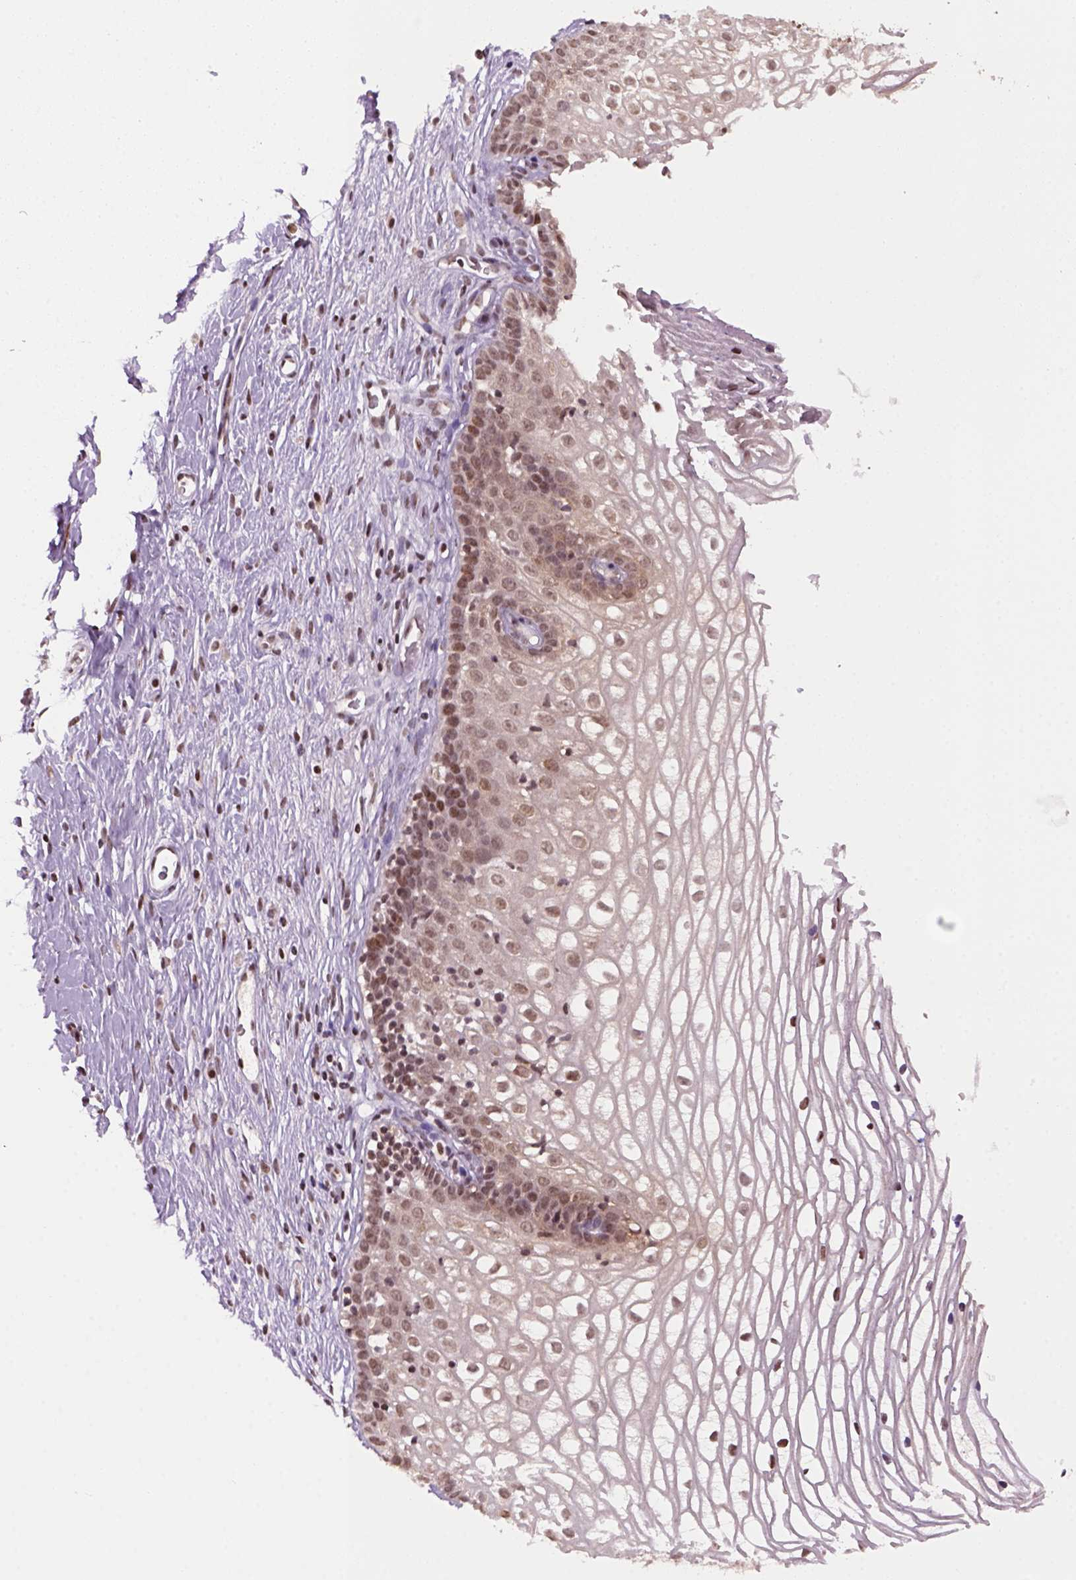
{"staining": {"intensity": "strong", "quantity": ">75%", "location": "cytoplasmic/membranous,nuclear"}, "tissue": "cervix", "cell_type": "Glandular cells", "image_type": "normal", "snomed": [{"axis": "morphology", "description": "Normal tissue, NOS"}, {"axis": "topography", "description": "Cervix"}], "caption": "Glandular cells show strong cytoplasmic/membranous,nuclear staining in about >75% of cells in normal cervix.", "gene": "GOT1", "patient": {"sex": "female", "age": 40}}